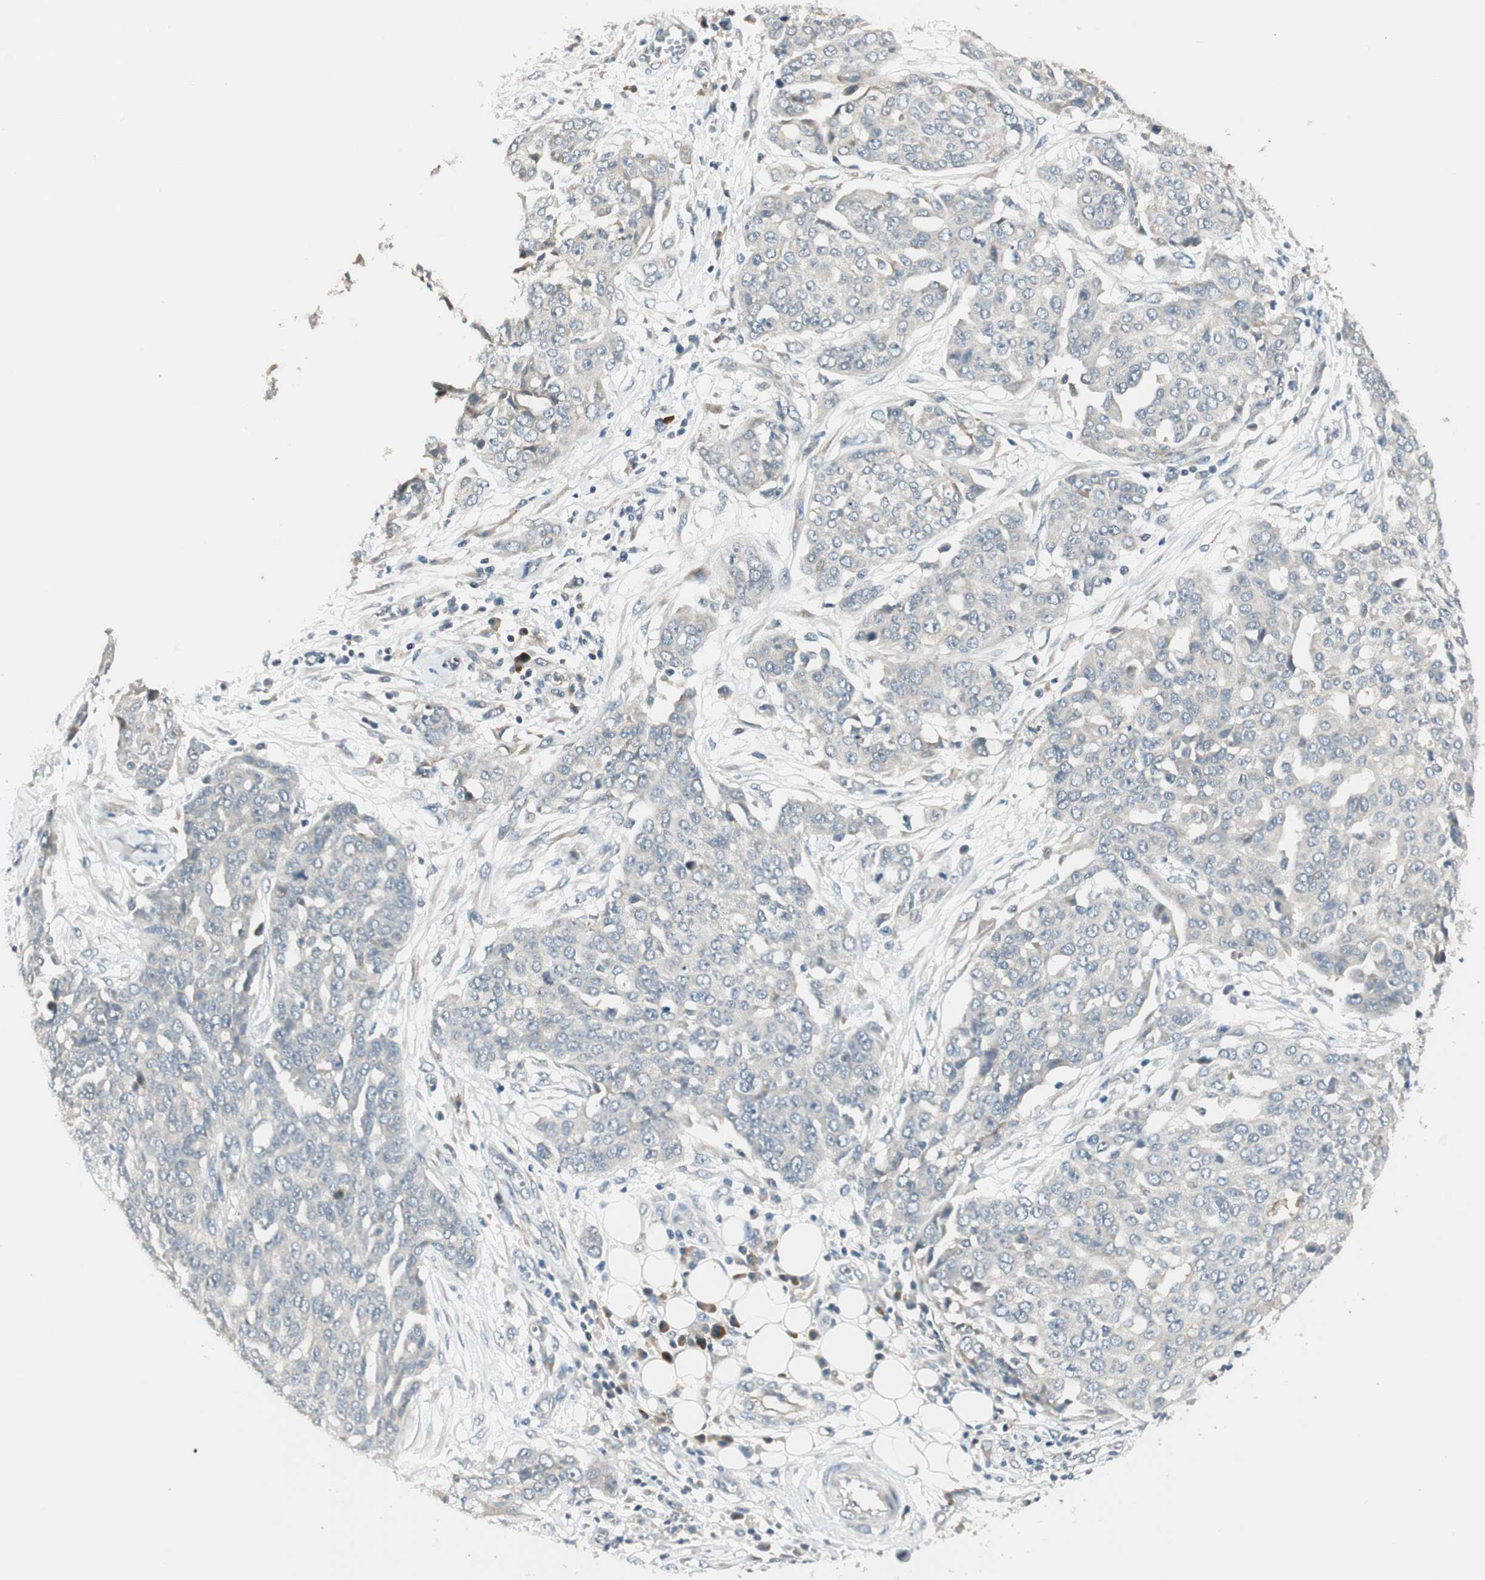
{"staining": {"intensity": "negative", "quantity": "none", "location": "none"}, "tissue": "ovarian cancer", "cell_type": "Tumor cells", "image_type": "cancer", "snomed": [{"axis": "morphology", "description": "Cystadenocarcinoma, serous, NOS"}, {"axis": "topography", "description": "Soft tissue"}, {"axis": "topography", "description": "Ovary"}], "caption": "A photomicrograph of human ovarian serous cystadenocarcinoma is negative for staining in tumor cells.", "gene": "PCDHB15", "patient": {"sex": "female", "age": 57}}